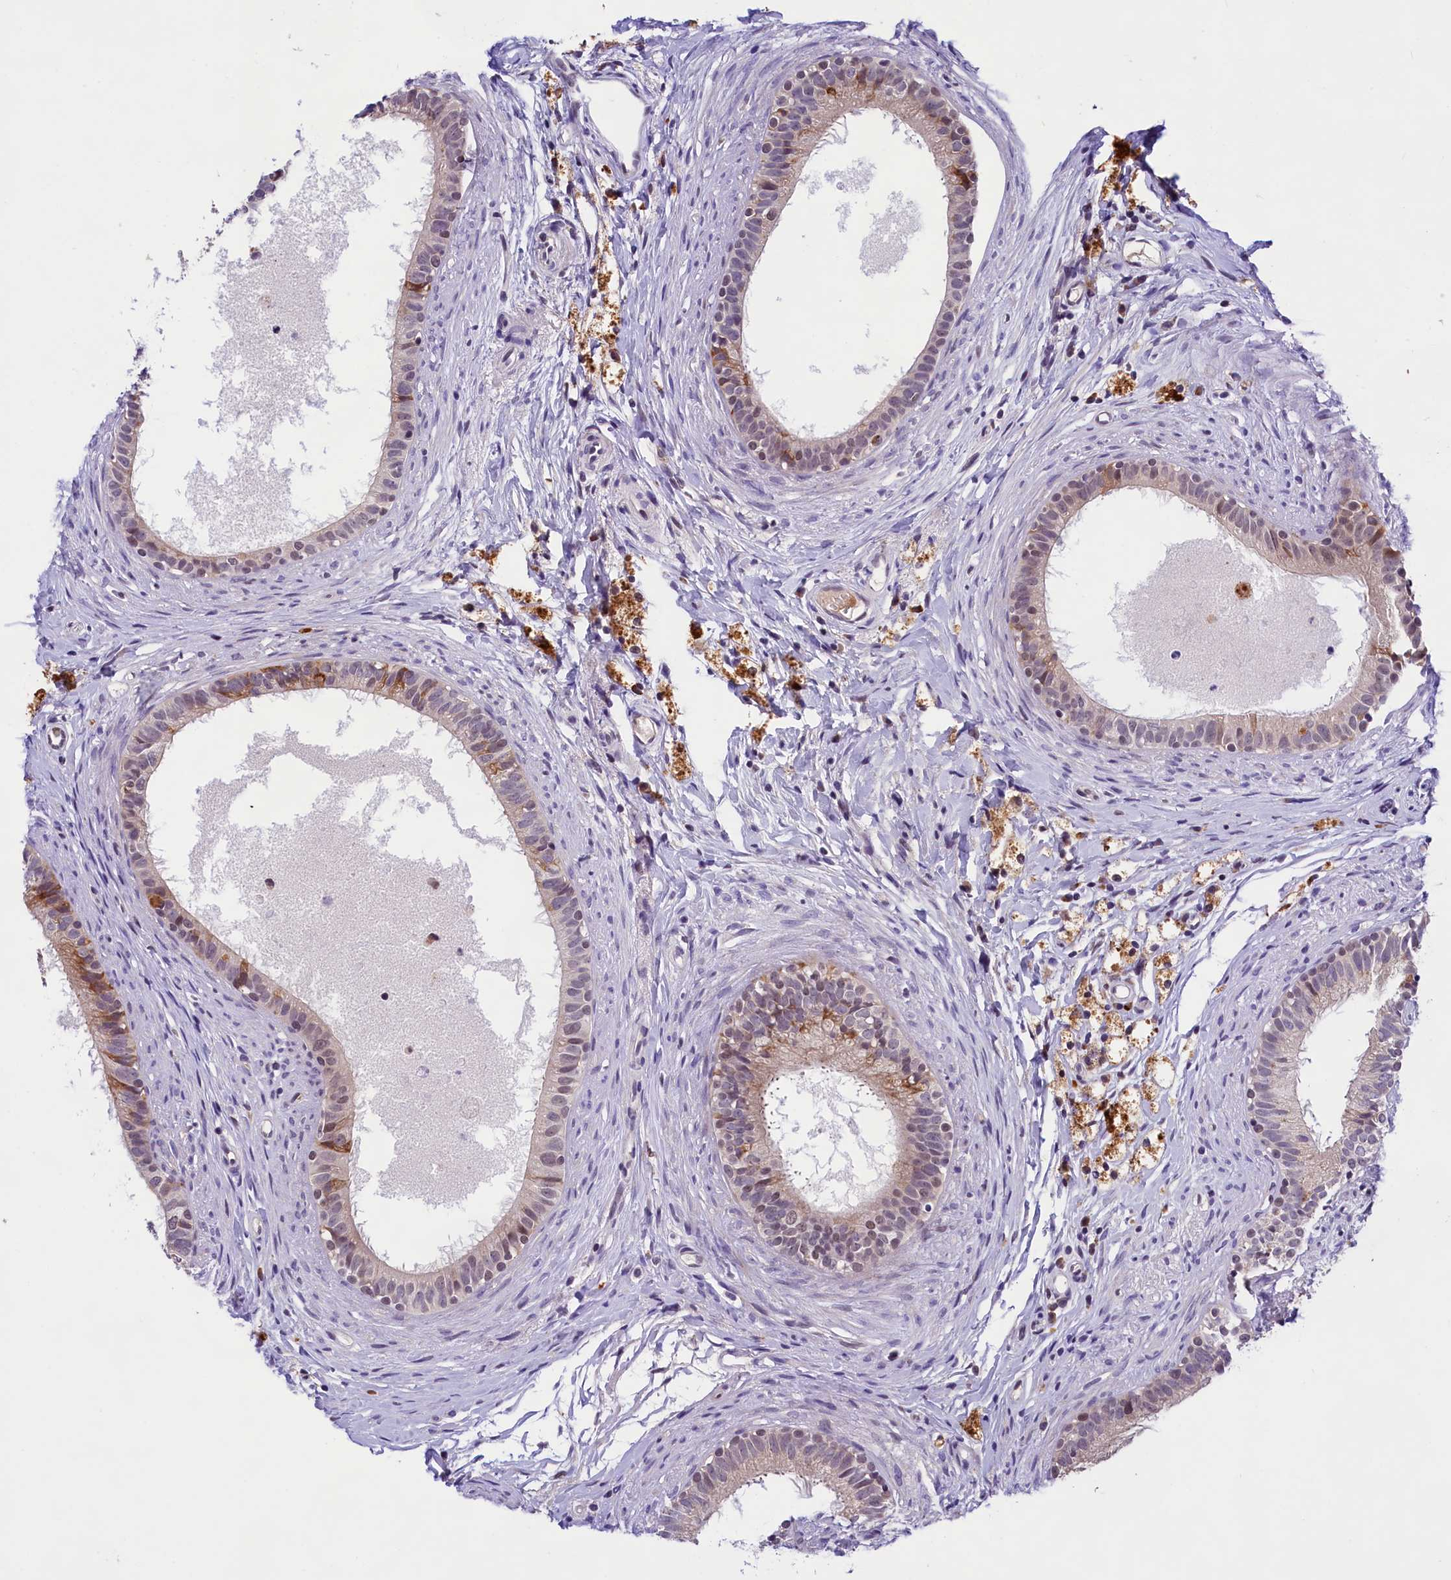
{"staining": {"intensity": "moderate", "quantity": "<25%", "location": "cytoplasmic/membranous"}, "tissue": "epididymis", "cell_type": "Glandular cells", "image_type": "normal", "snomed": [{"axis": "morphology", "description": "Normal tissue, NOS"}, {"axis": "topography", "description": "Epididymis"}], "caption": "Epididymis stained with DAB IHC shows low levels of moderate cytoplasmic/membranous positivity in about <25% of glandular cells. The protein is stained brown, and the nuclei are stained in blue (DAB (3,3'-diaminobenzidine) IHC with brightfield microscopy, high magnification).", "gene": "FBXO45", "patient": {"sex": "male", "age": 80}}